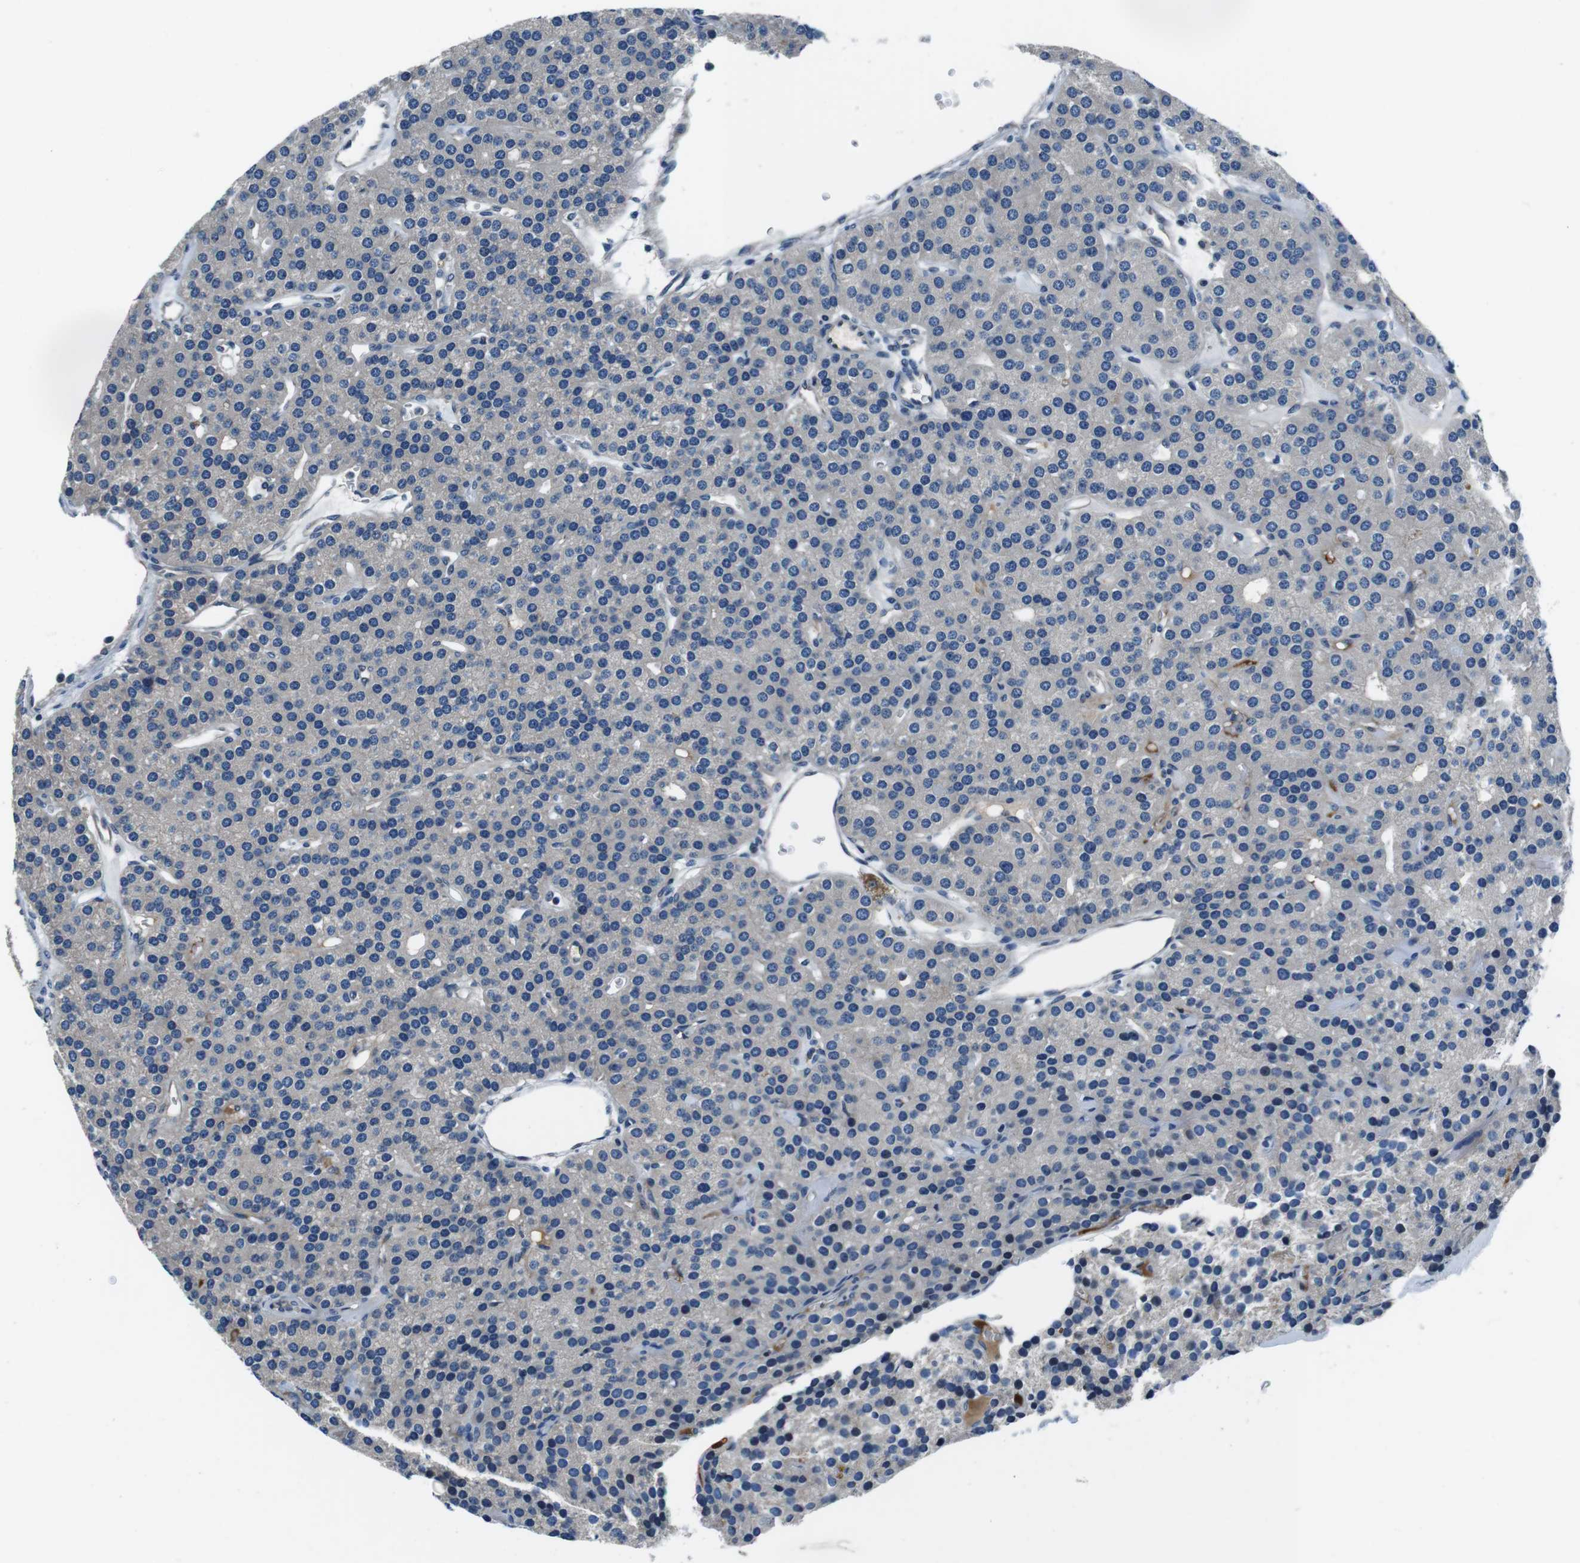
{"staining": {"intensity": "weak", "quantity": "<25%", "location": "cytoplasmic/membranous"}, "tissue": "parathyroid gland", "cell_type": "Glandular cells", "image_type": "normal", "snomed": [{"axis": "morphology", "description": "Normal tissue, NOS"}, {"axis": "morphology", "description": "Adenoma, NOS"}, {"axis": "topography", "description": "Parathyroid gland"}], "caption": "Immunohistochemical staining of normal parathyroid gland exhibits no significant expression in glandular cells.", "gene": "KCNJ5", "patient": {"sex": "female", "age": 86}}